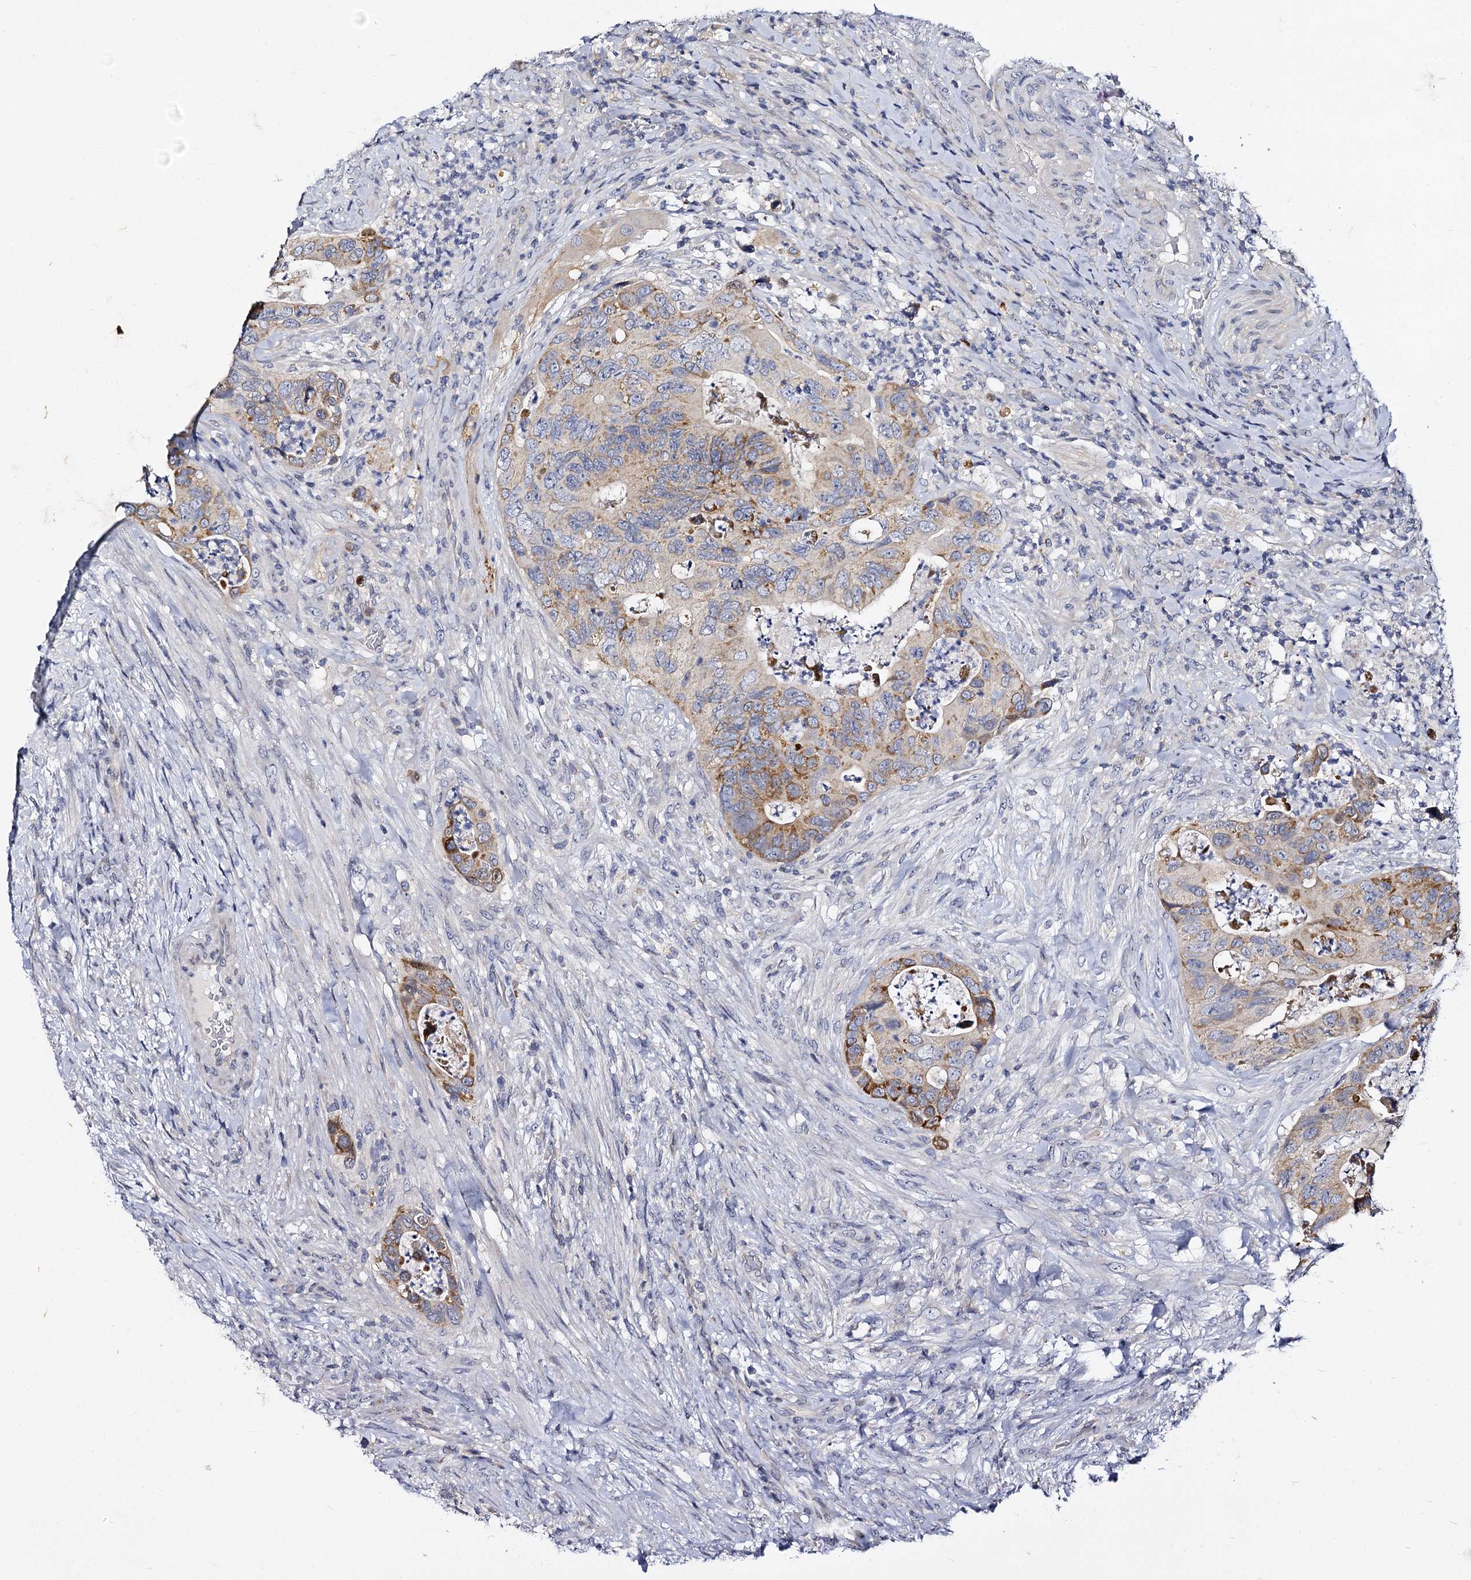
{"staining": {"intensity": "moderate", "quantity": "25%-75%", "location": "cytoplasmic/membranous"}, "tissue": "colorectal cancer", "cell_type": "Tumor cells", "image_type": "cancer", "snomed": [{"axis": "morphology", "description": "Adenocarcinoma, NOS"}, {"axis": "topography", "description": "Rectum"}], "caption": "This photomicrograph reveals colorectal cancer stained with immunohistochemistry to label a protein in brown. The cytoplasmic/membranous of tumor cells show moderate positivity for the protein. Nuclei are counter-stained blue.", "gene": "PANX2", "patient": {"sex": "male", "age": 63}}